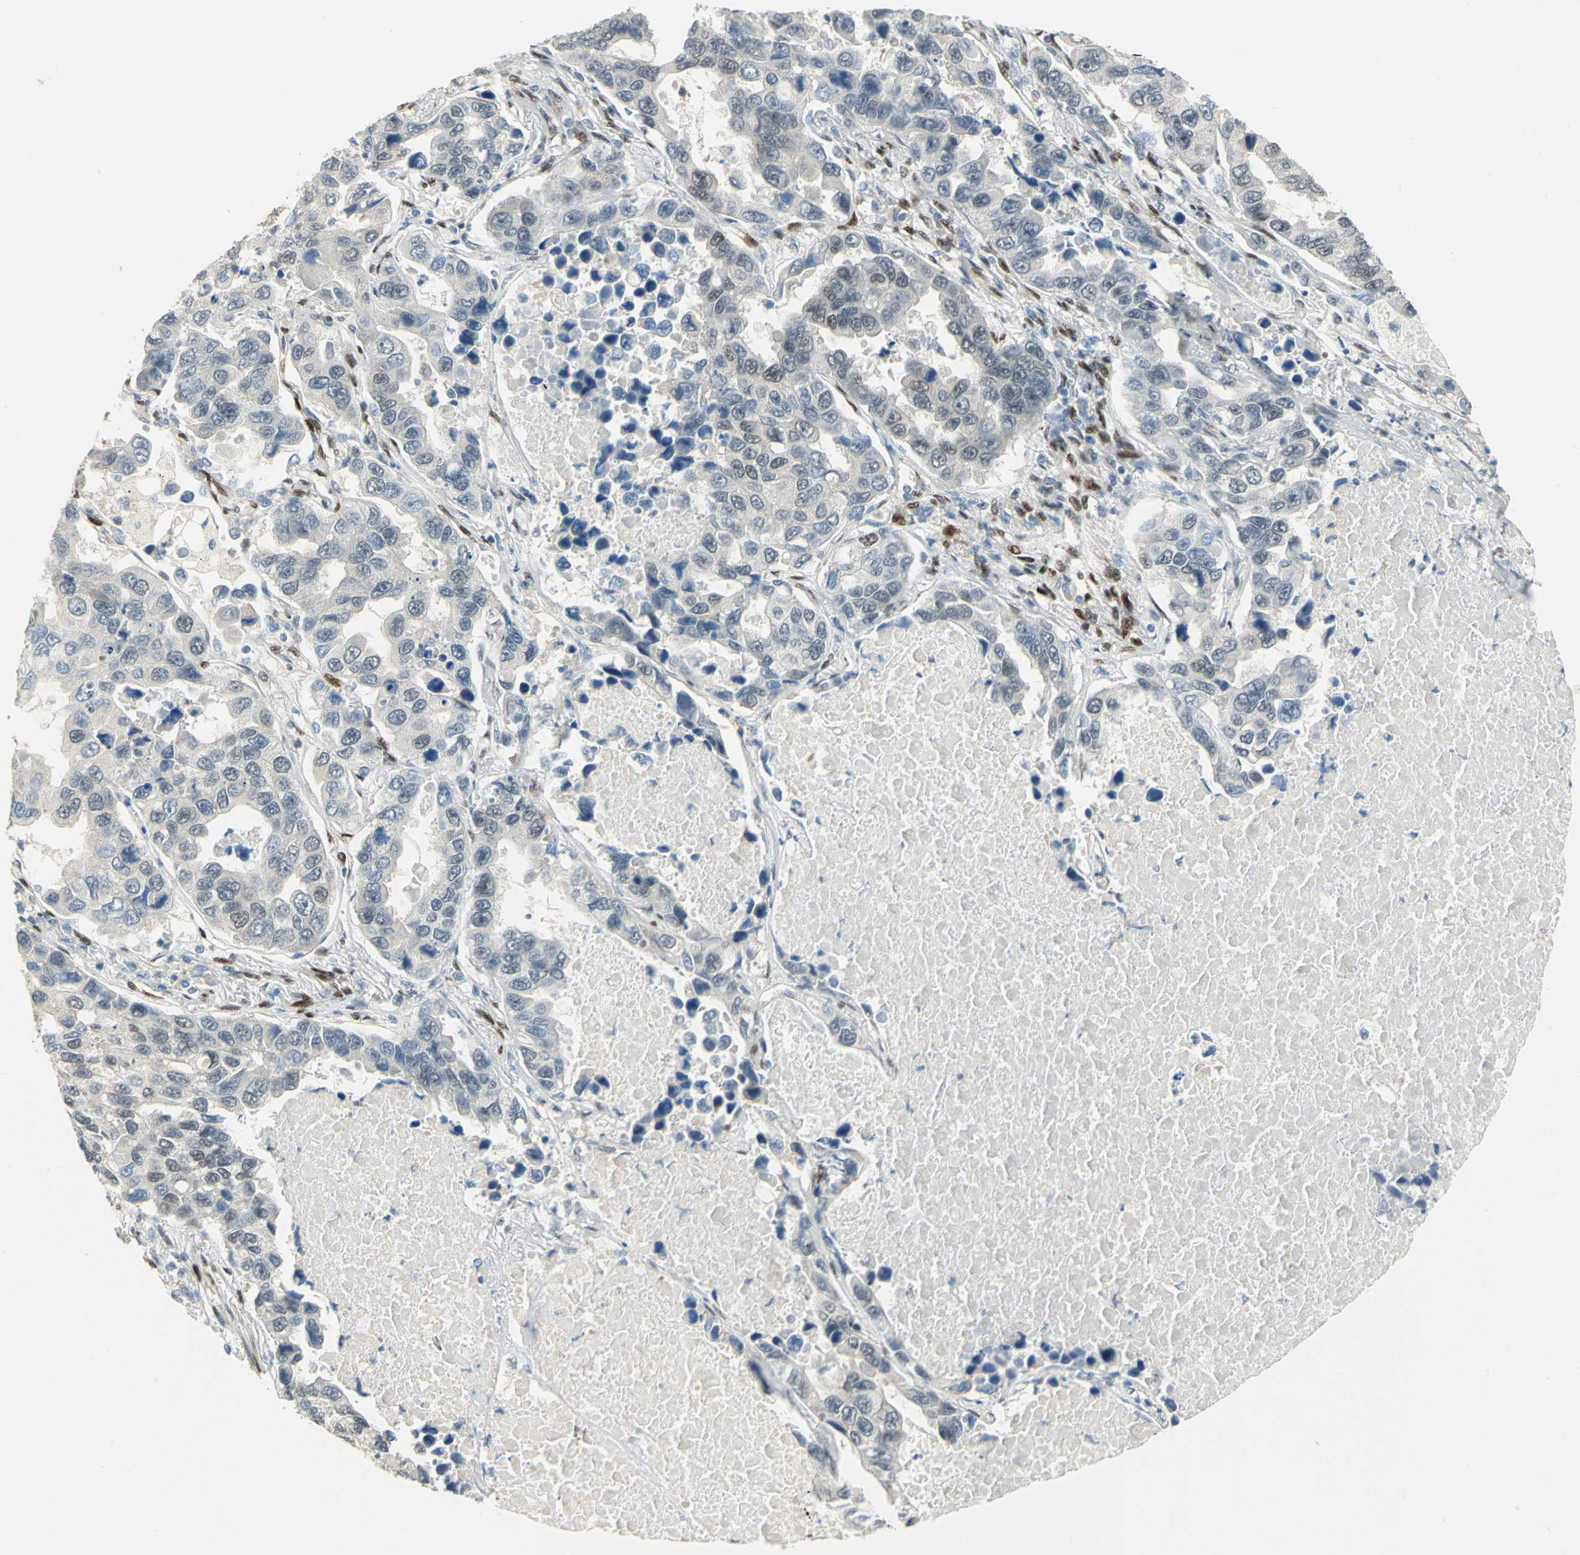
{"staining": {"intensity": "negative", "quantity": "none", "location": "none"}, "tissue": "lung cancer", "cell_type": "Tumor cells", "image_type": "cancer", "snomed": [{"axis": "morphology", "description": "Adenocarcinoma, NOS"}, {"axis": "topography", "description": "Lung"}], "caption": "An image of human lung cancer (adenocarcinoma) is negative for staining in tumor cells.", "gene": "RBFOX2", "patient": {"sex": "male", "age": 64}}